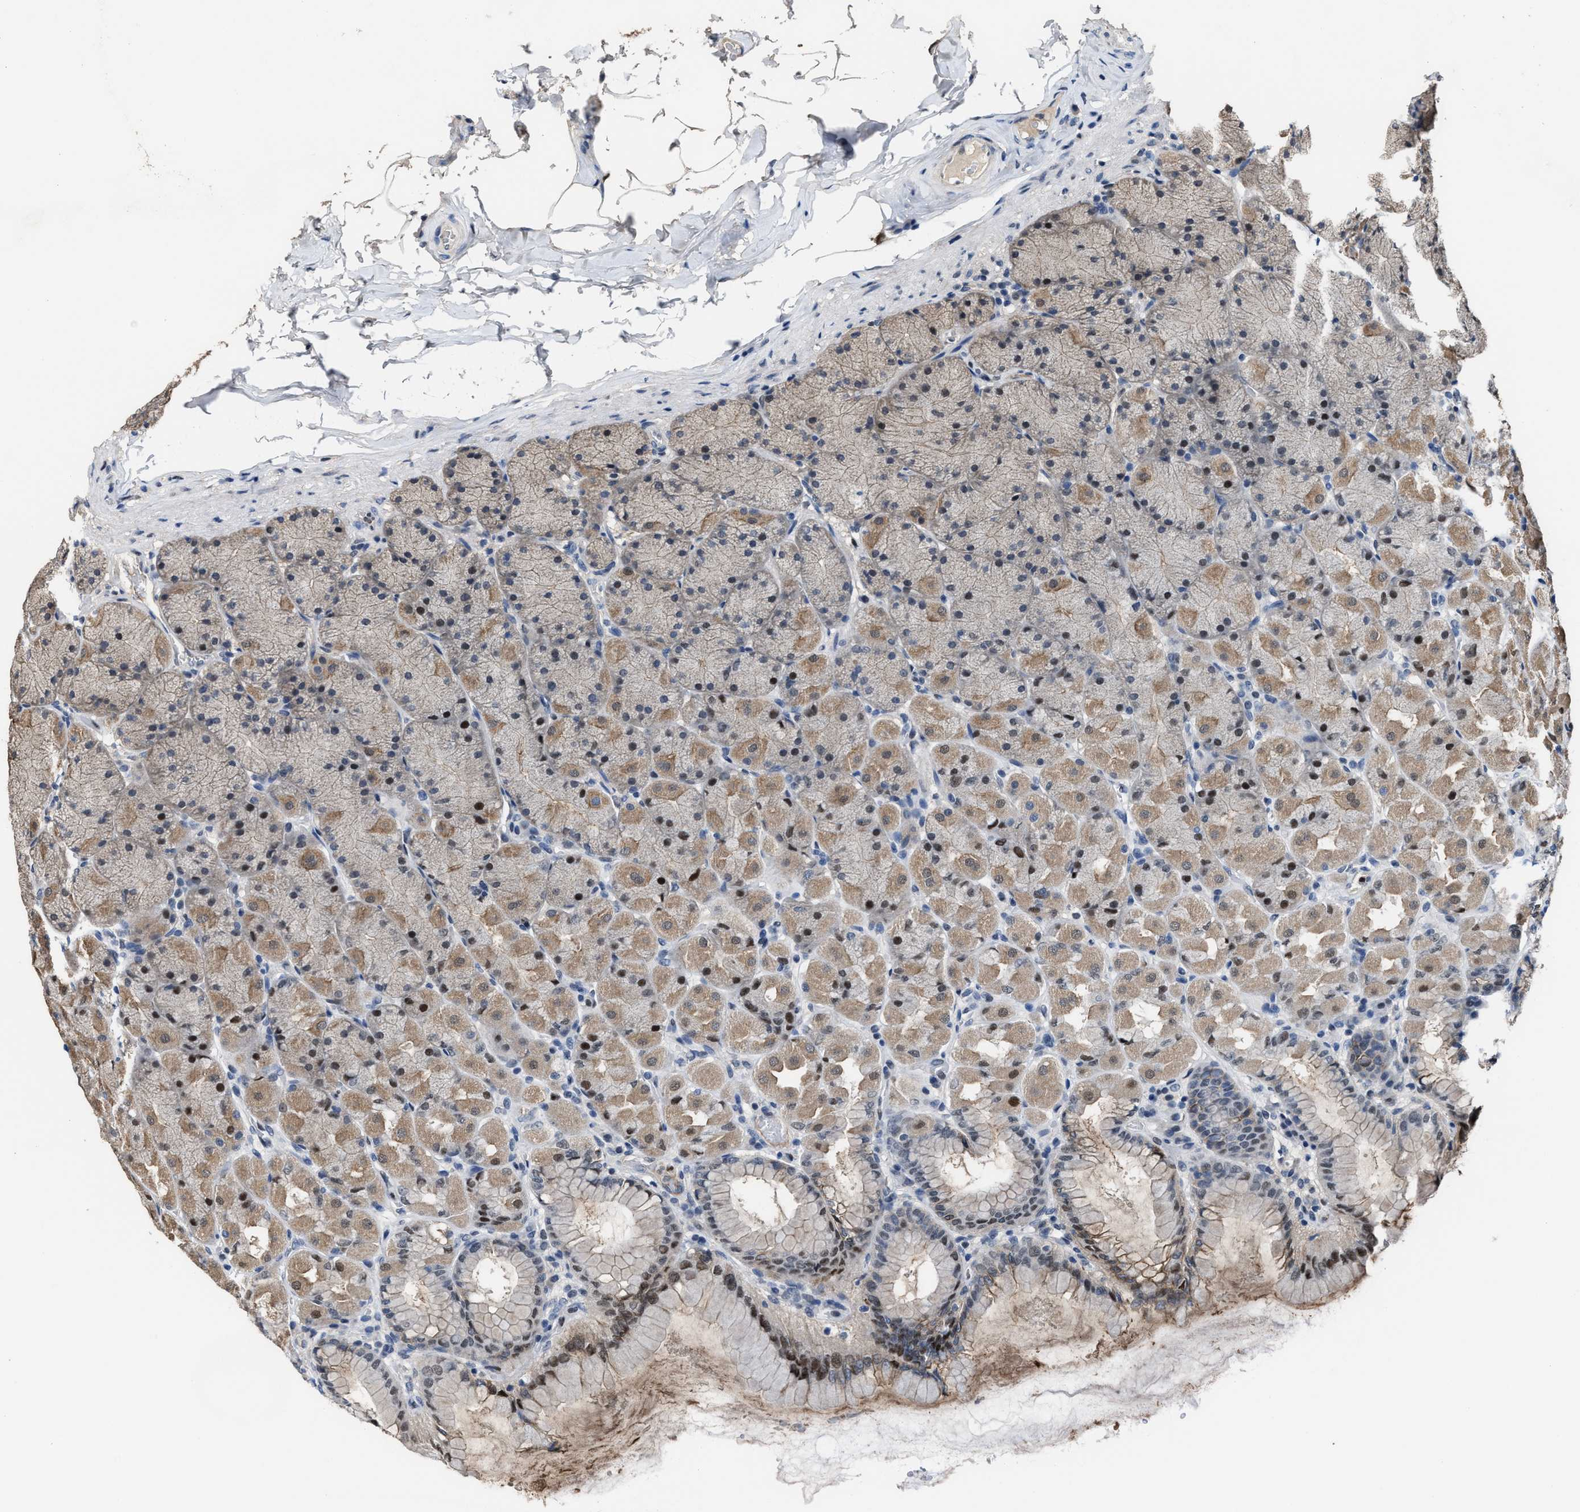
{"staining": {"intensity": "moderate", "quantity": "25%-75%", "location": "cytoplasmic/membranous,nuclear"}, "tissue": "stomach", "cell_type": "Glandular cells", "image_type": "normal", "snomed": [{"axis": "morphology", "description": "Normal tissue, NOS"}, {"axis": "topography", "description": "Stomach, upper"}], "caption": "Benign stomach reveals moderate cytoplasmic/membranous,nuclear positivity in about 25%-75% of glandular cells Ihc stains the protein in brown and the nuclei are stained blue..", "gene": "ZNF20", "patient": {"sex": "female", "age": 56}}